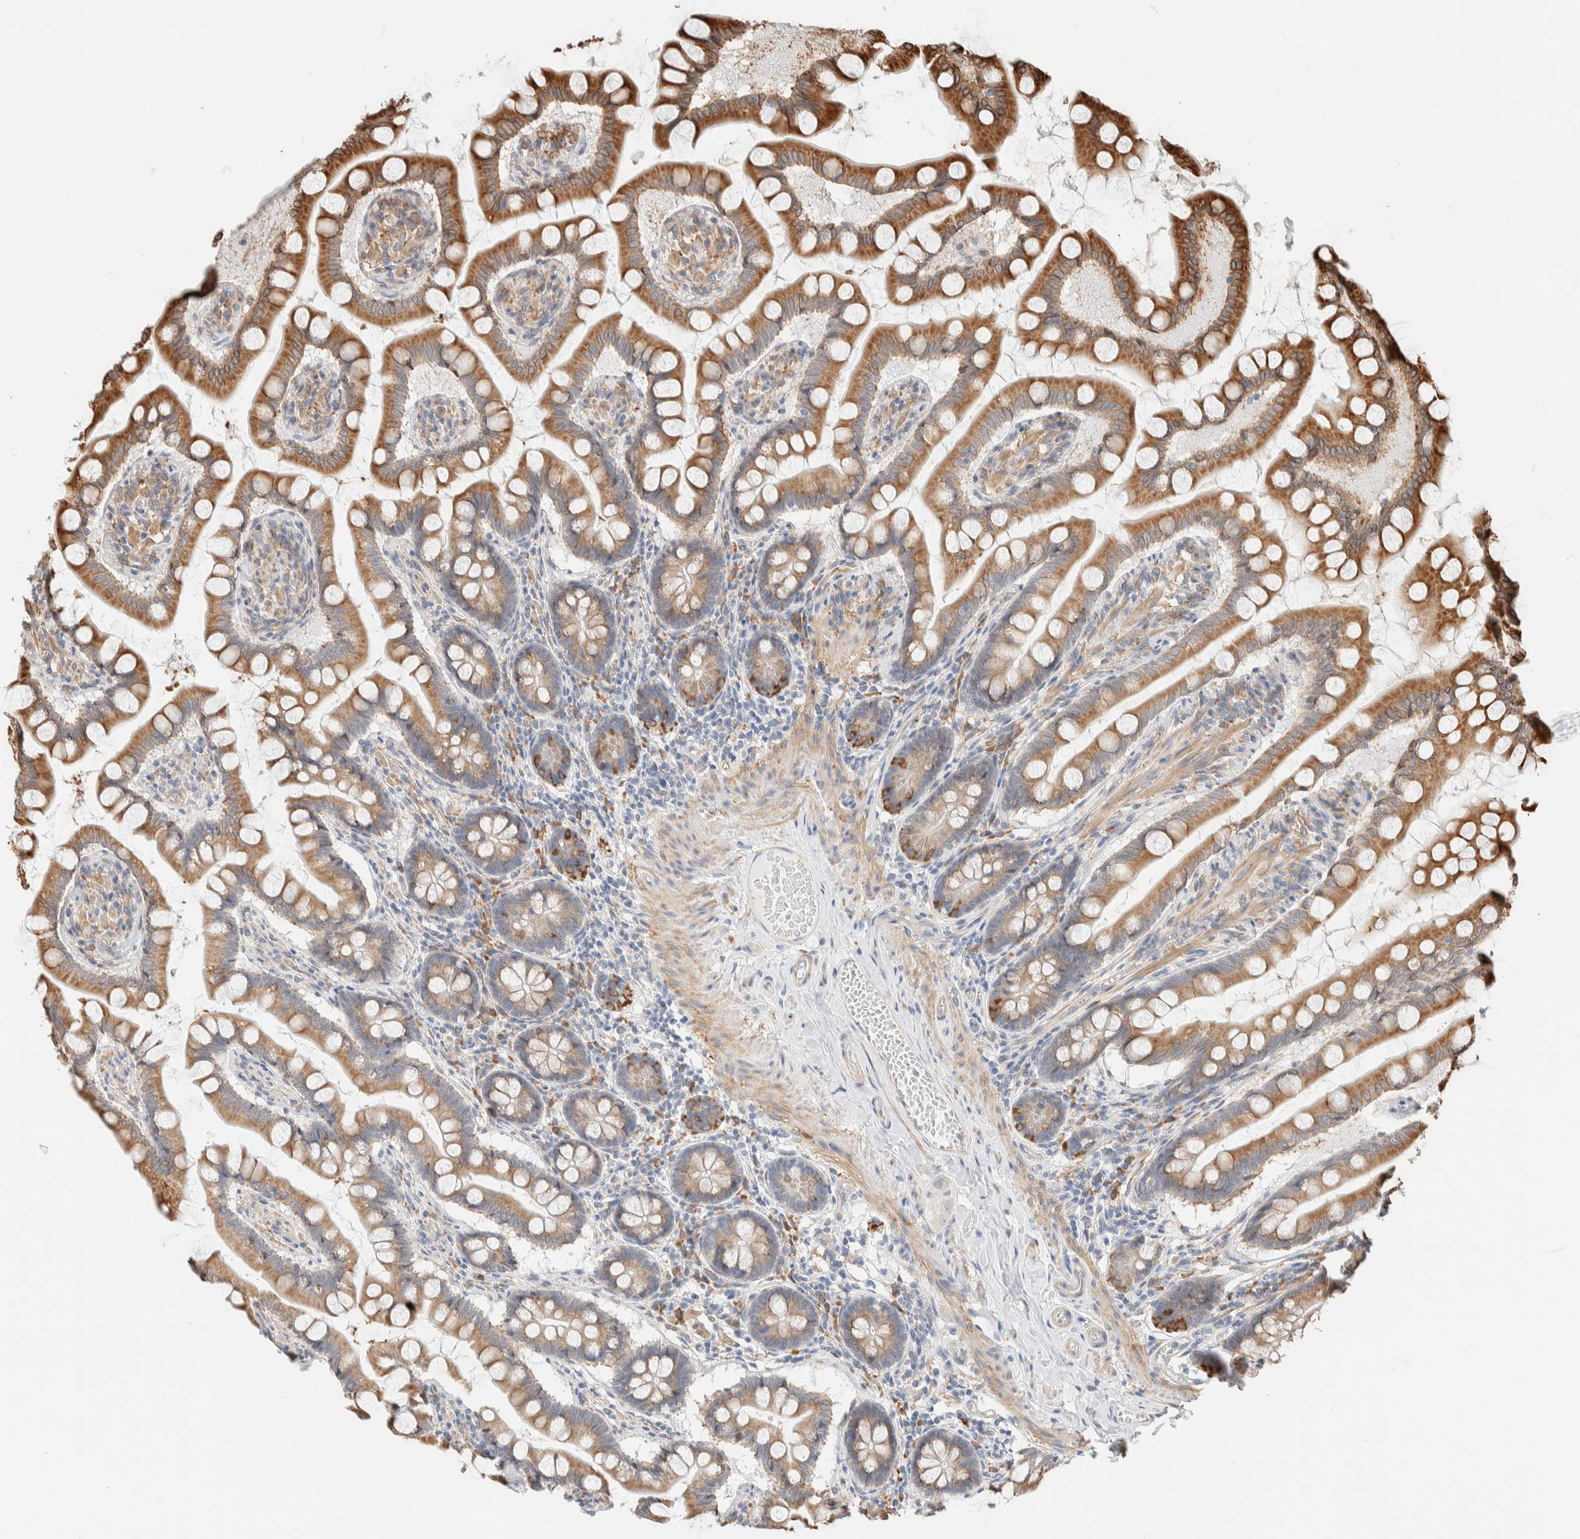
{"staining": {"intensity": "moderate", "quantity": ">75%", "location": "cytoplasmic/membranous"}, "tissue": "small intestine", "cell_type": "Glandular cells", "image_type": "normal", "snomed": [{"axis": "morphology", "description": "Normal tissue, NOS"}, {"axis": "topography", "description": "Small intestine"}], "caption": "Immunohistochemistry staining of benign small intestine, which reveals medium levels of moderate cytoplasmic/membranous expression in about >75% of glandular cells indicating moderate cytoplasmic/membranous protein staining. The staining was performed using DAB (brown) for protein detection and nuclei were counterstained in hematoxylin (blue).", "gene": "INTS1", "patient": {"sex": "male", "age": 41}}